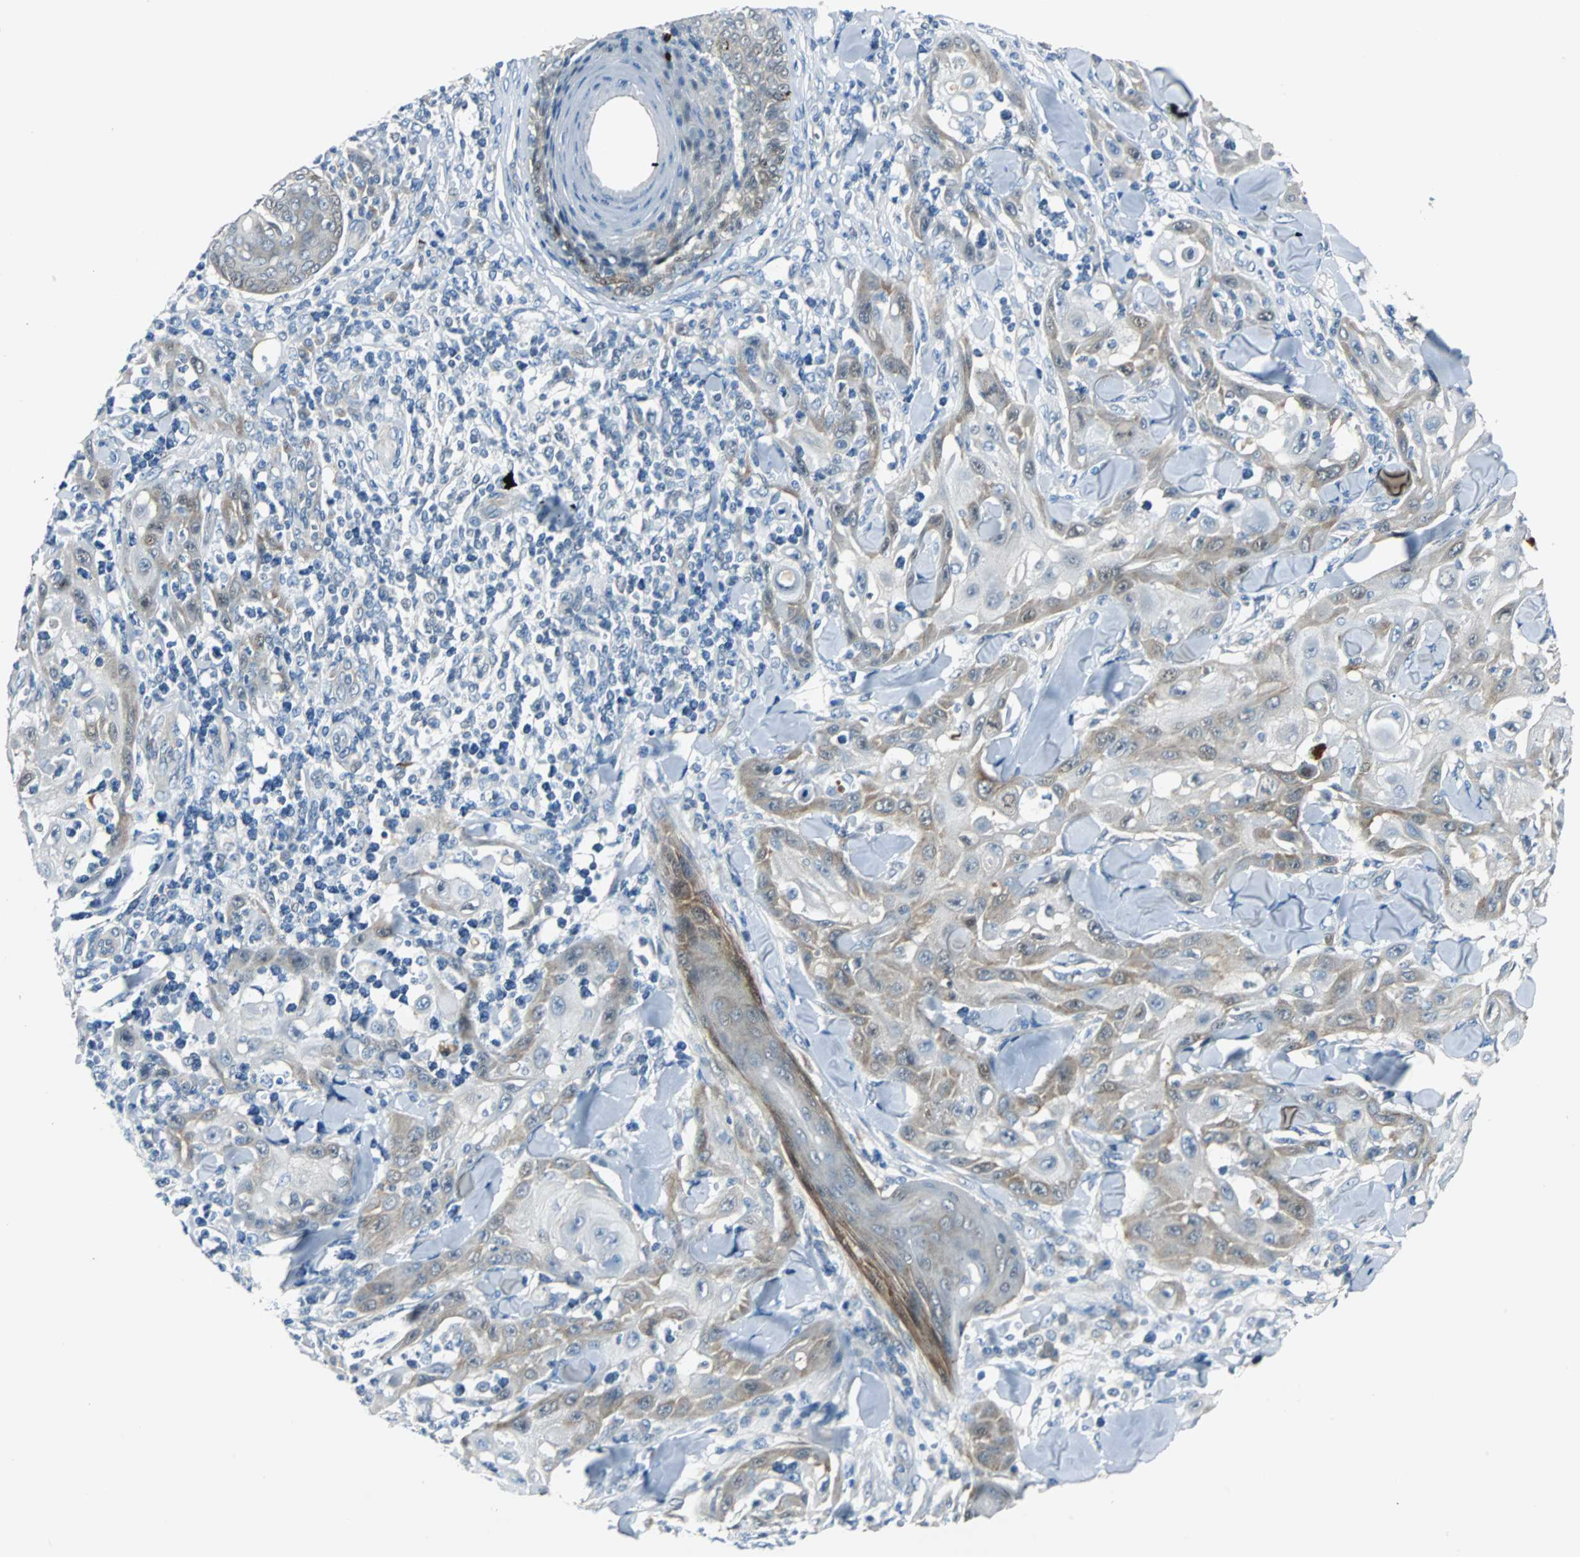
{"staining": {"intensity": "weak", "quantity": "25%-75%", "location": "cytoplasmic/membranous"}, "tissue": "skin cancer", "cell_type": "Tumor cells", "image_type": "cancer", "snomed": [{"axis": "morphology", "description": "Squamous cell carcinoma, NOS"}, {"axis": "topography", "description": "Skin"}], "caption": "Squamous cell carcinoma (skin) was stained to show a protein in brown. There is low levels of weak cytoplasmic/membranous expression in approximately 25%-75% of tumor cells.", "gene": "FHL2", "patient": {"sex": "male", "age": 24}}